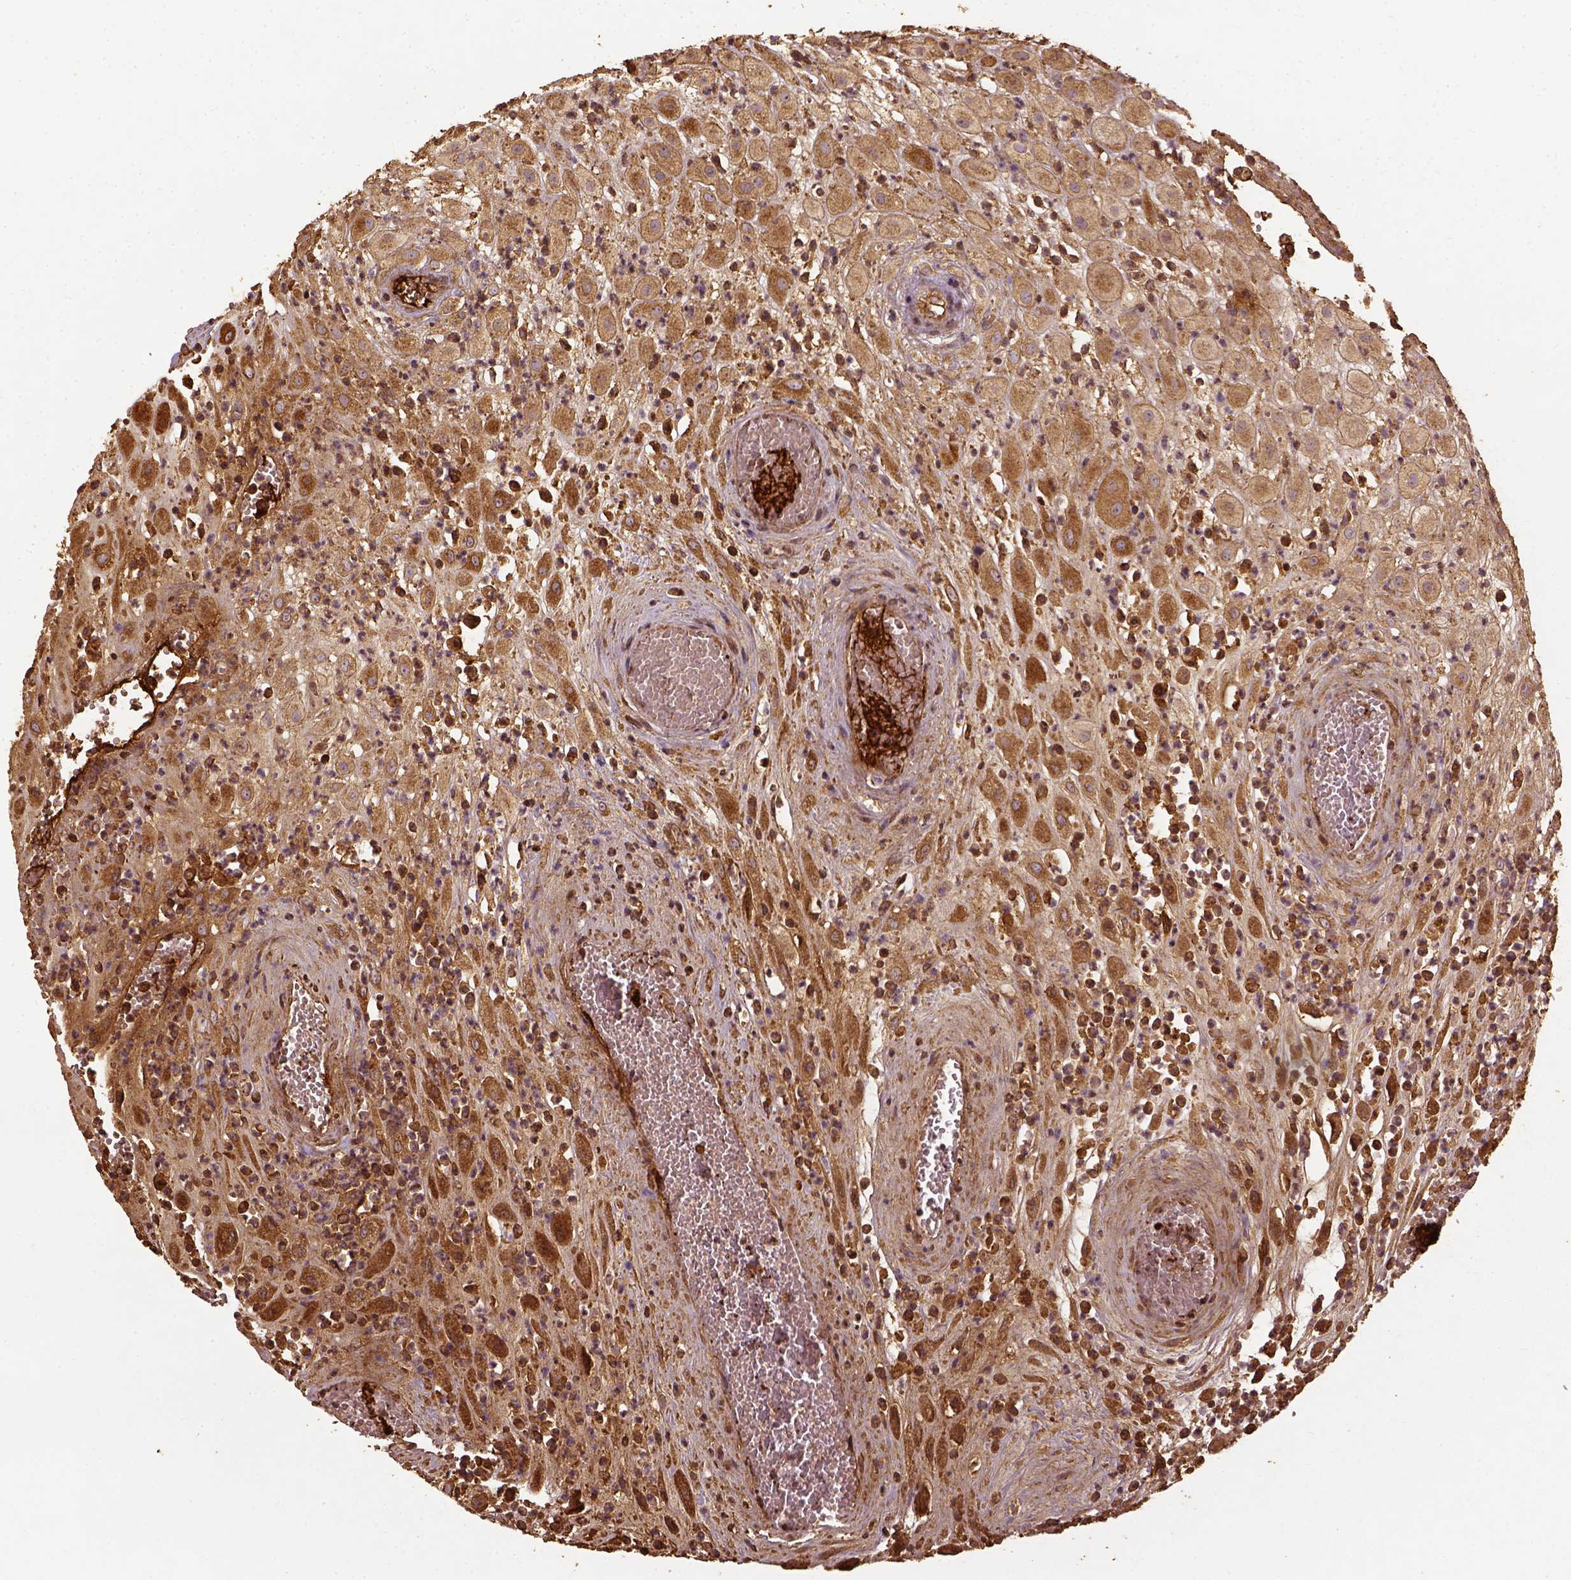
{"staining": {"intensity": "moderate", "quantity": ">75%", "location": "cytoplasmic/membranous"}, "tissue": "placenta", "cell_type": "Decidual cells", "image_type": "normal", "snomed": [{"axis": "morphology", "description": "Normal tissue, NOS"}, {"axis": "topography", "description": "Placenta"}], "caption": "Protein staining reveals moderate cytoplasmic/membranous expression in about >75% of decidual cells in normal placenta.", "gene": "VEGFA", "patient": {"sex": "female", "age": 24}}